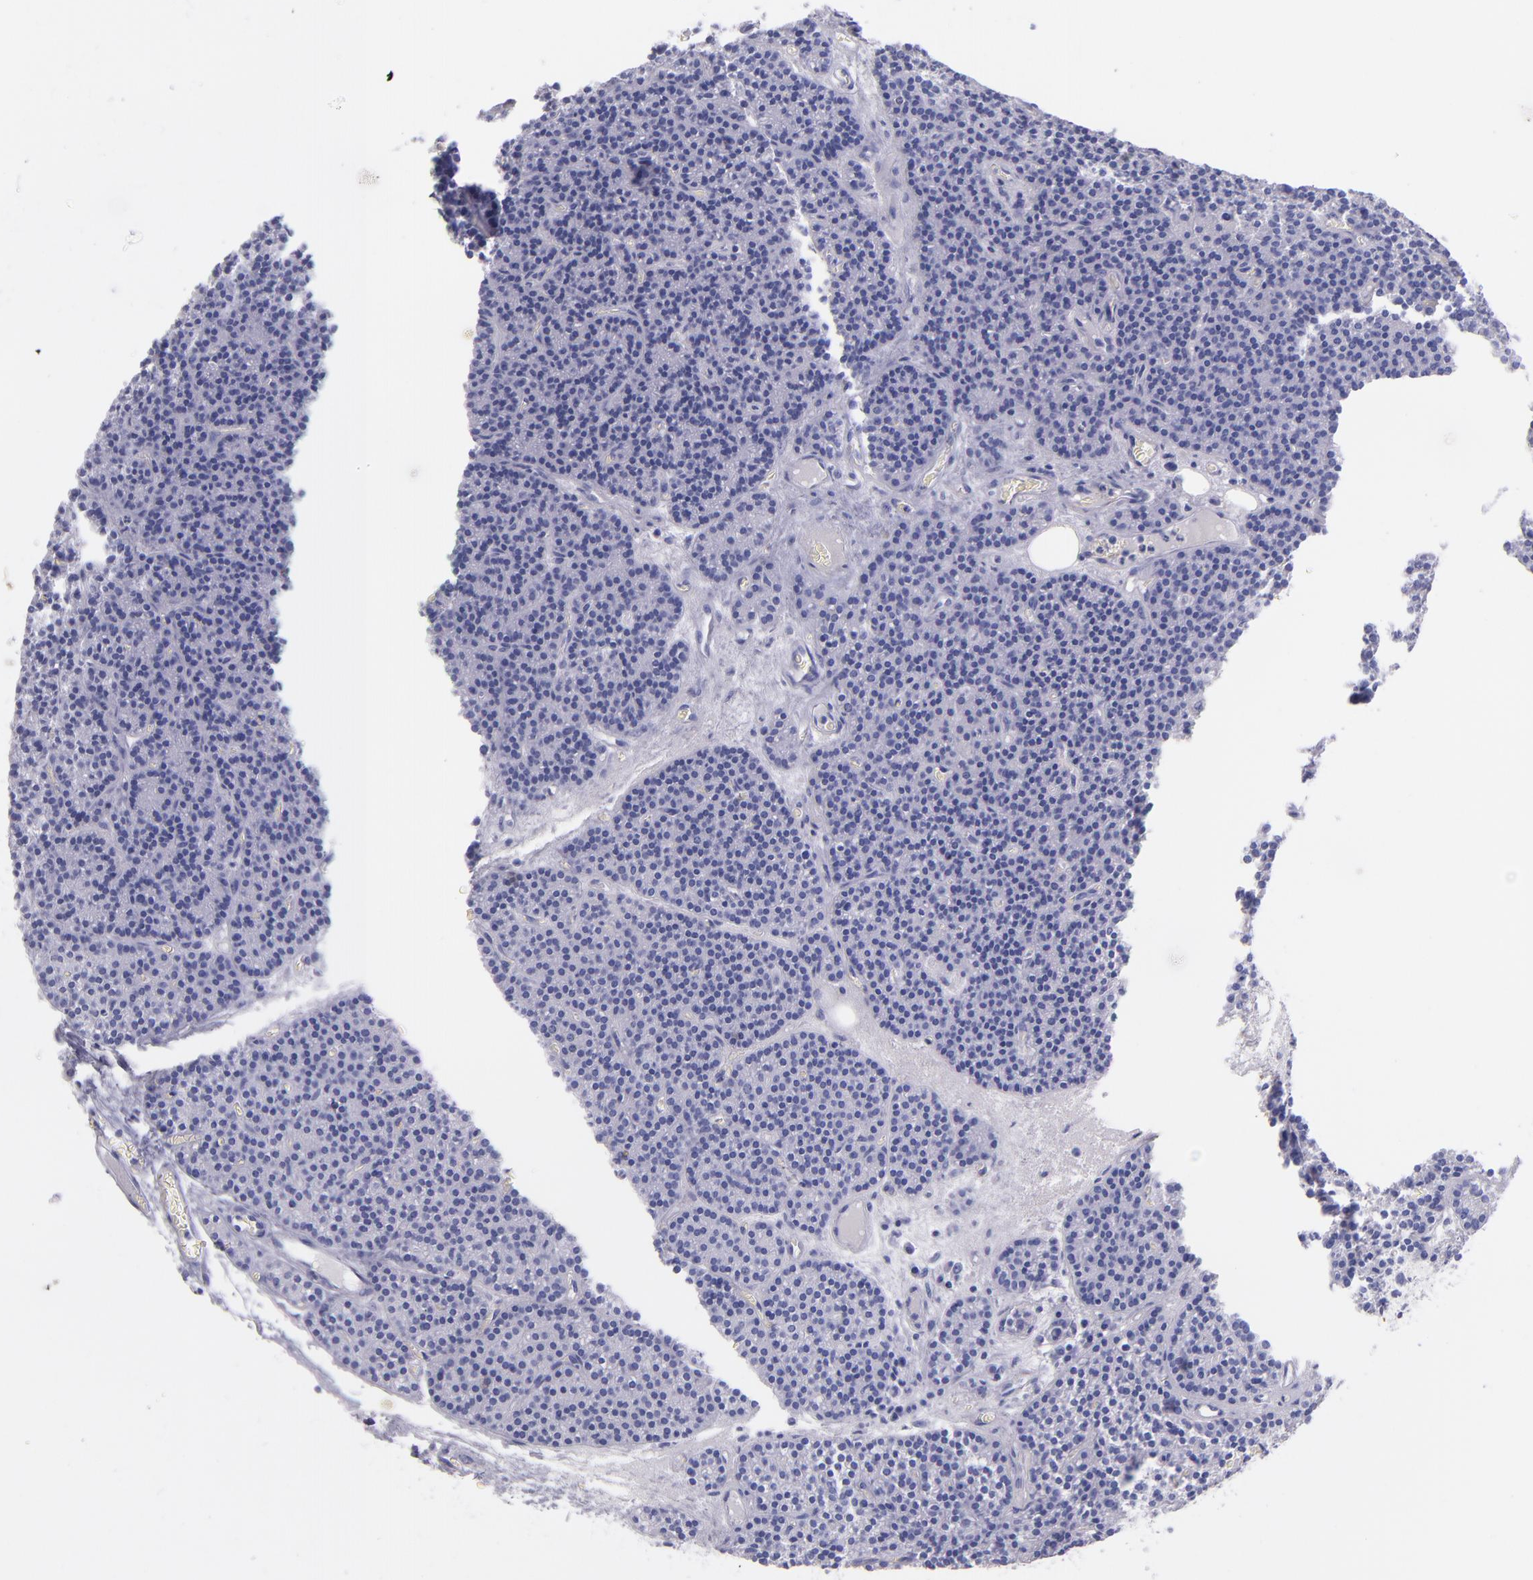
{"staining": {"intensity": "negative", "quantity": "none", "location": "none"}, "tissue": "parathyroid gland", "cell_type": "Glandular cells", "image_type": "normal", "snomed": [{"axis": "morphology", "description": "Normal tissue, NOS"}, {"axis": "topography", "description": "Parathyroid gland"}], "caption": "Immunohistochemistry of unremarkable parathyroid gland displays no staining in glandular cells.", "gene": "SFTPA2", "patient": {"sex": "male", "age": 57}}